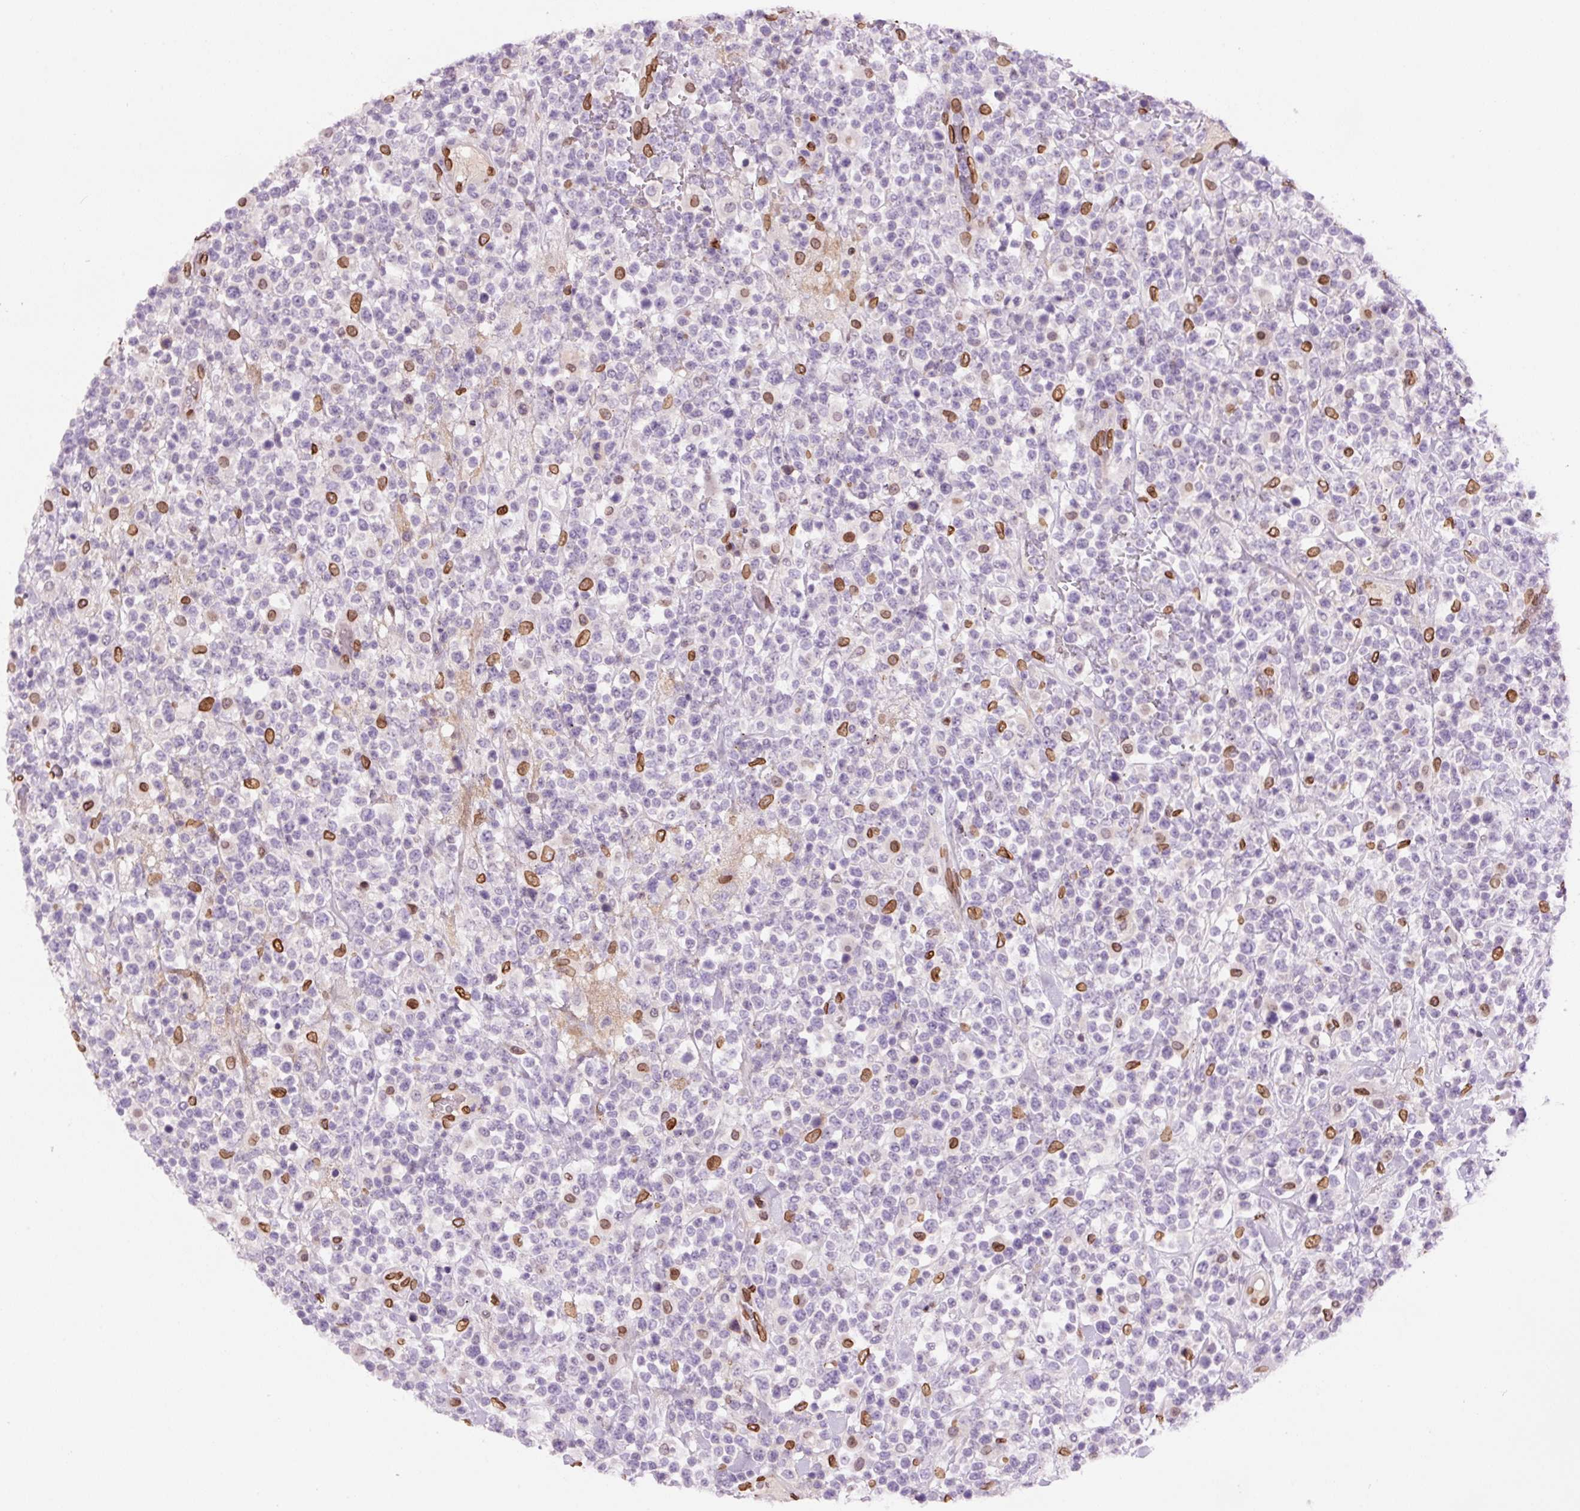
{"staining": {"intensity": "negative", "quantity": "none", "location": "none"}, "tissue": "lymphoma", "cell_type": "Tumor cells", "image_type": "cancer", "snomed": [{"axis": "morphology", "description": "Malignant lymphoma, non-Hodgkin's type, High grade"}, {"axis": "topography", "description": "Colon"}], "caption": "Immunohistochemical staining of human high-grade malignant lymphoma, non-Hodgkin's type exhibits no significant positivity in tumor cells.", "gene": "ZNF224", "patient": {"sex": "female", "age": 53}}